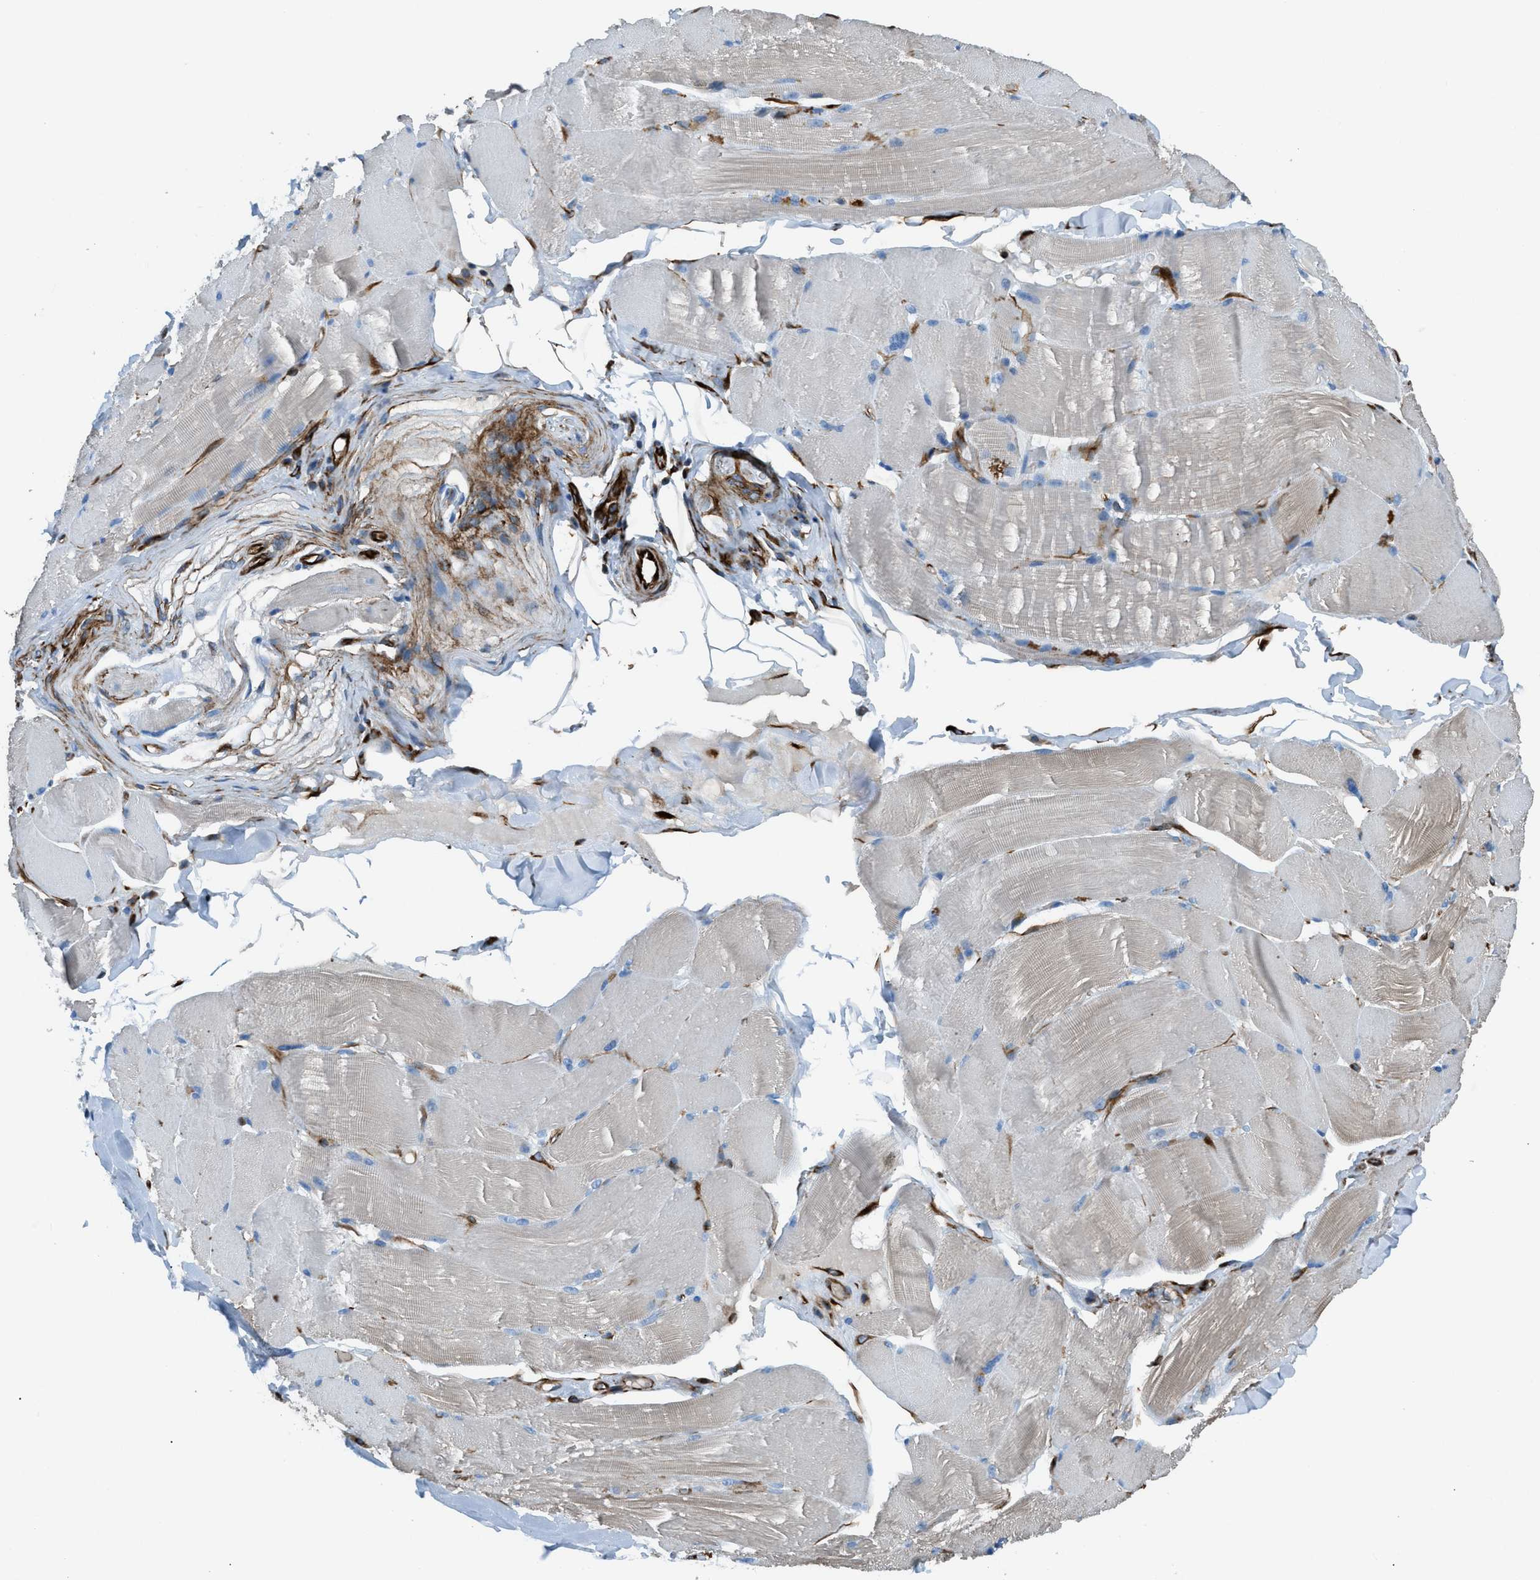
{"staining": {"intensity": "weak", "quantity": "25%-75%", "location": "cytoplasmic/membranous"}, "tissue": "skeletal muscle", "cell_type": "Myocytes", "image_type": "normal", "snomed": [{"axis": "morphology", "description": "Normal tissue, NOS"}, {"axis": "topography", "description": "Skin"}, {"axis": "topography", "description": "Skeletal muscle"}], "caption": "The image reveals a brown stain indicating the presence of a protein in the cytoplasmic/membranous of myocytes in skeletal muscle.", "gene": "CABP7", "patient": {"sex": "male", "age": 83}}